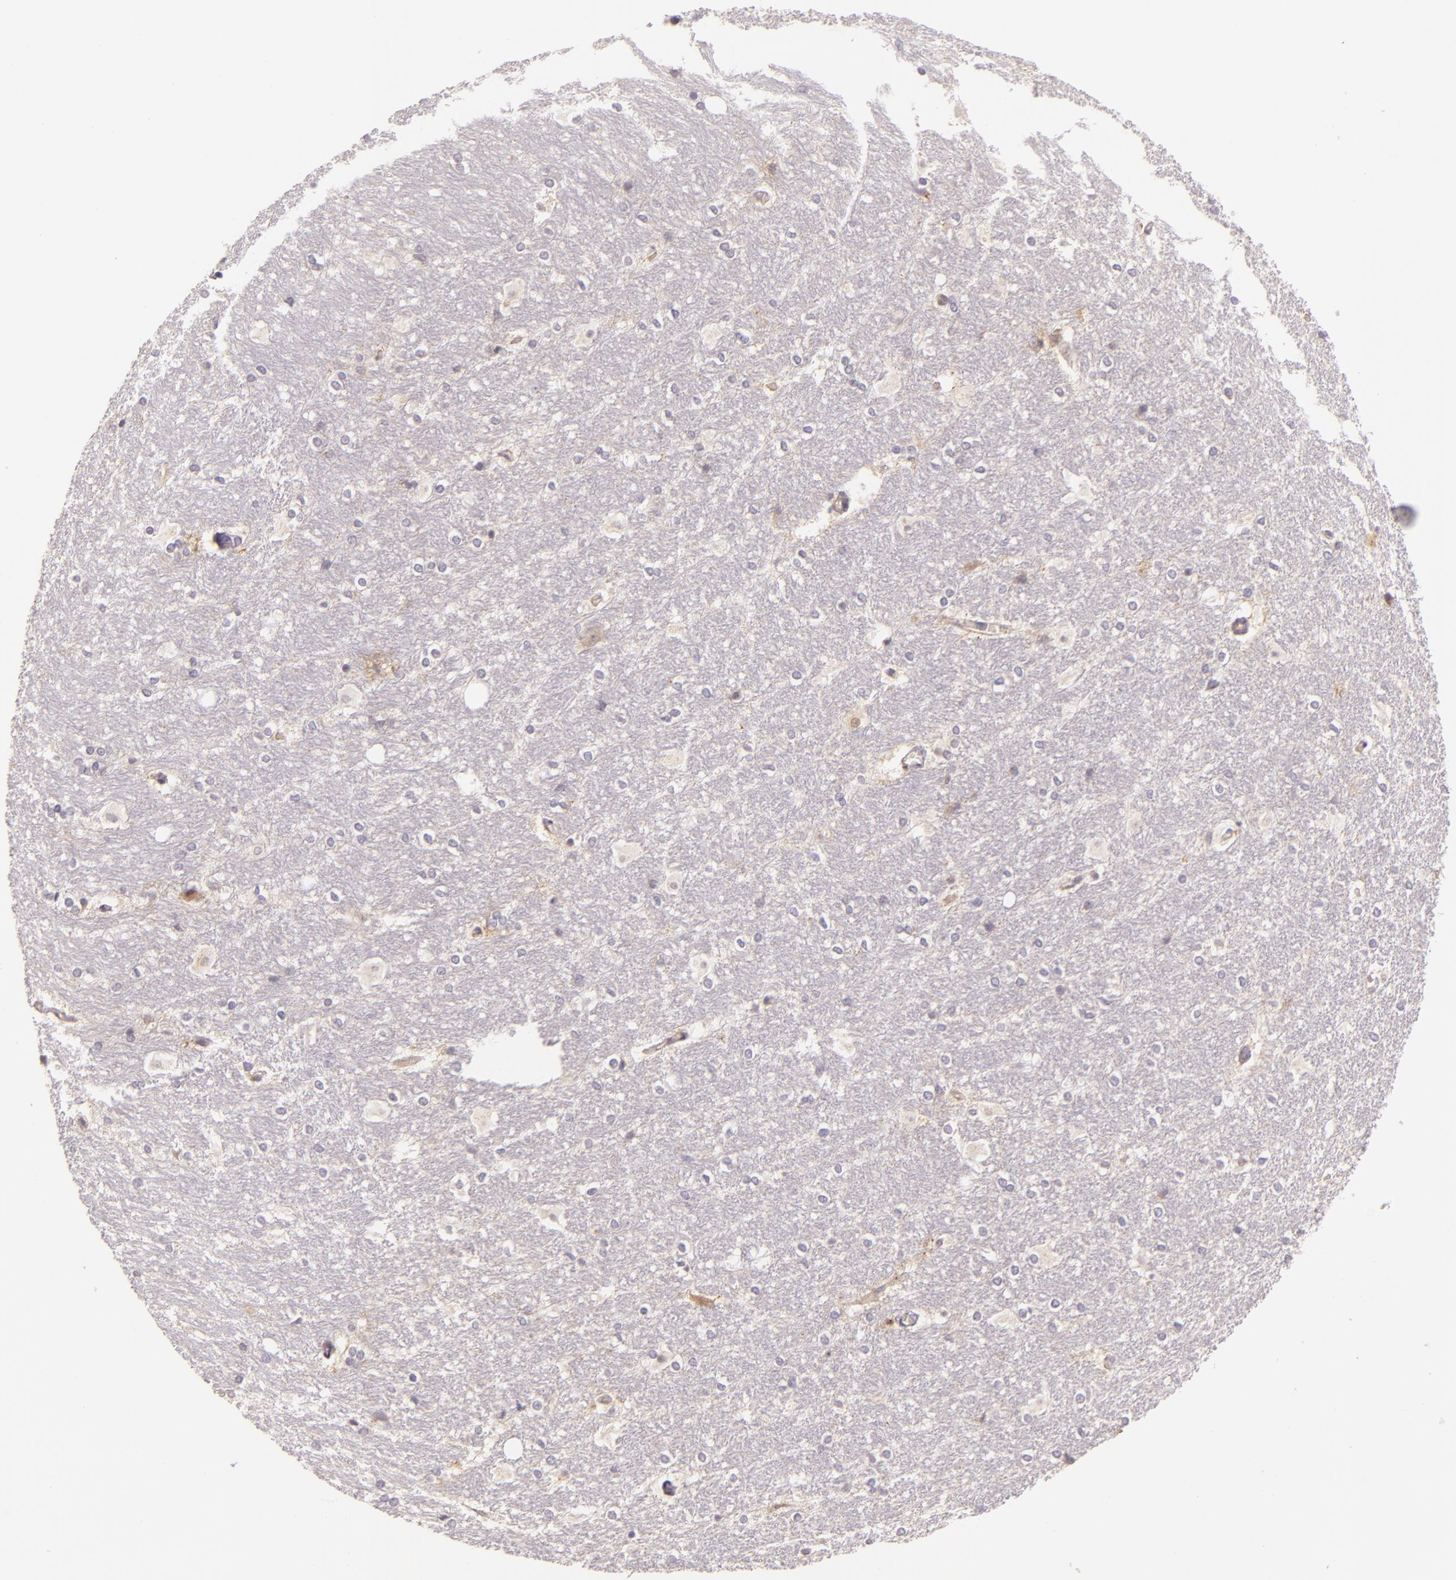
{"staining": {"intensity": "negative", "quantity": "none", "location": "none"}, "tissue": "hippocampus", "cell_type": "Glial cells", "image_type": "normal", "snomed": [{"axis": "morphology", "description": "Normal tissue, NOS"}, {"axis": "topography", "description": "Hippocampus"}], "caption": "Hippocampus stained for a protein using immunohistochemistry exhibits no expression glial cells.", "gene": "ARMH4", "patient": {"sex": "female", "age": 19}}